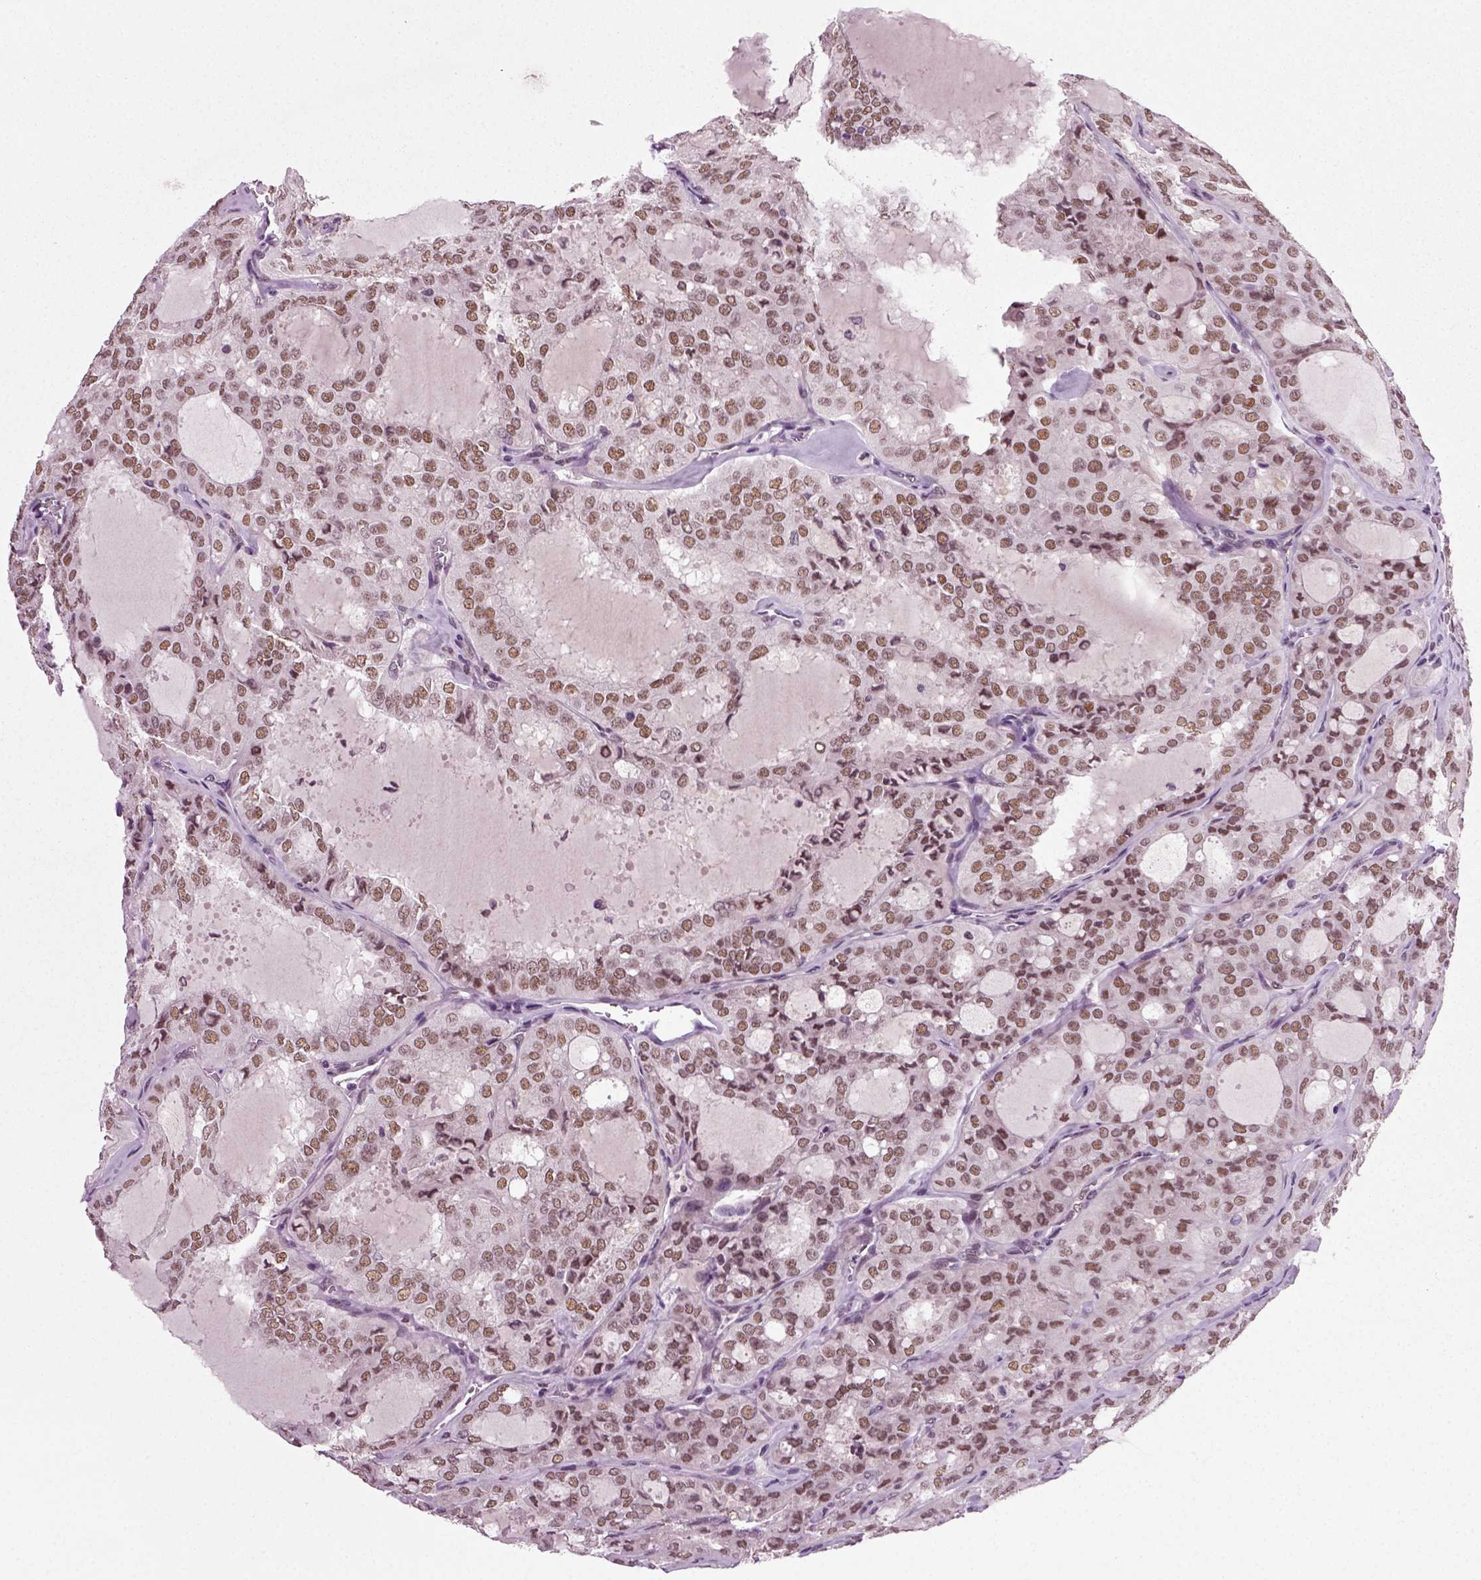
{"staining": {"intensity": "moderate", "quantity": ">75%", "location": "nuclear"}, "tissue": "thyroid cancer", "cell_type": "Tumor cells", "image_type": "cancer", "snomed": [{"axis": "morphology", "description": "Follicular adenoma carcinoma, NOS"}, {"axis": "topography", "description": "Thyroid gland"}], "caption": "Tumor cells reveal moderate nuclear positivity in about >75% of cells in follicular adenoma carcinoma (thyroid).", "gene": "RCOR3", "patient": {"sex": "male", "age": 75}}